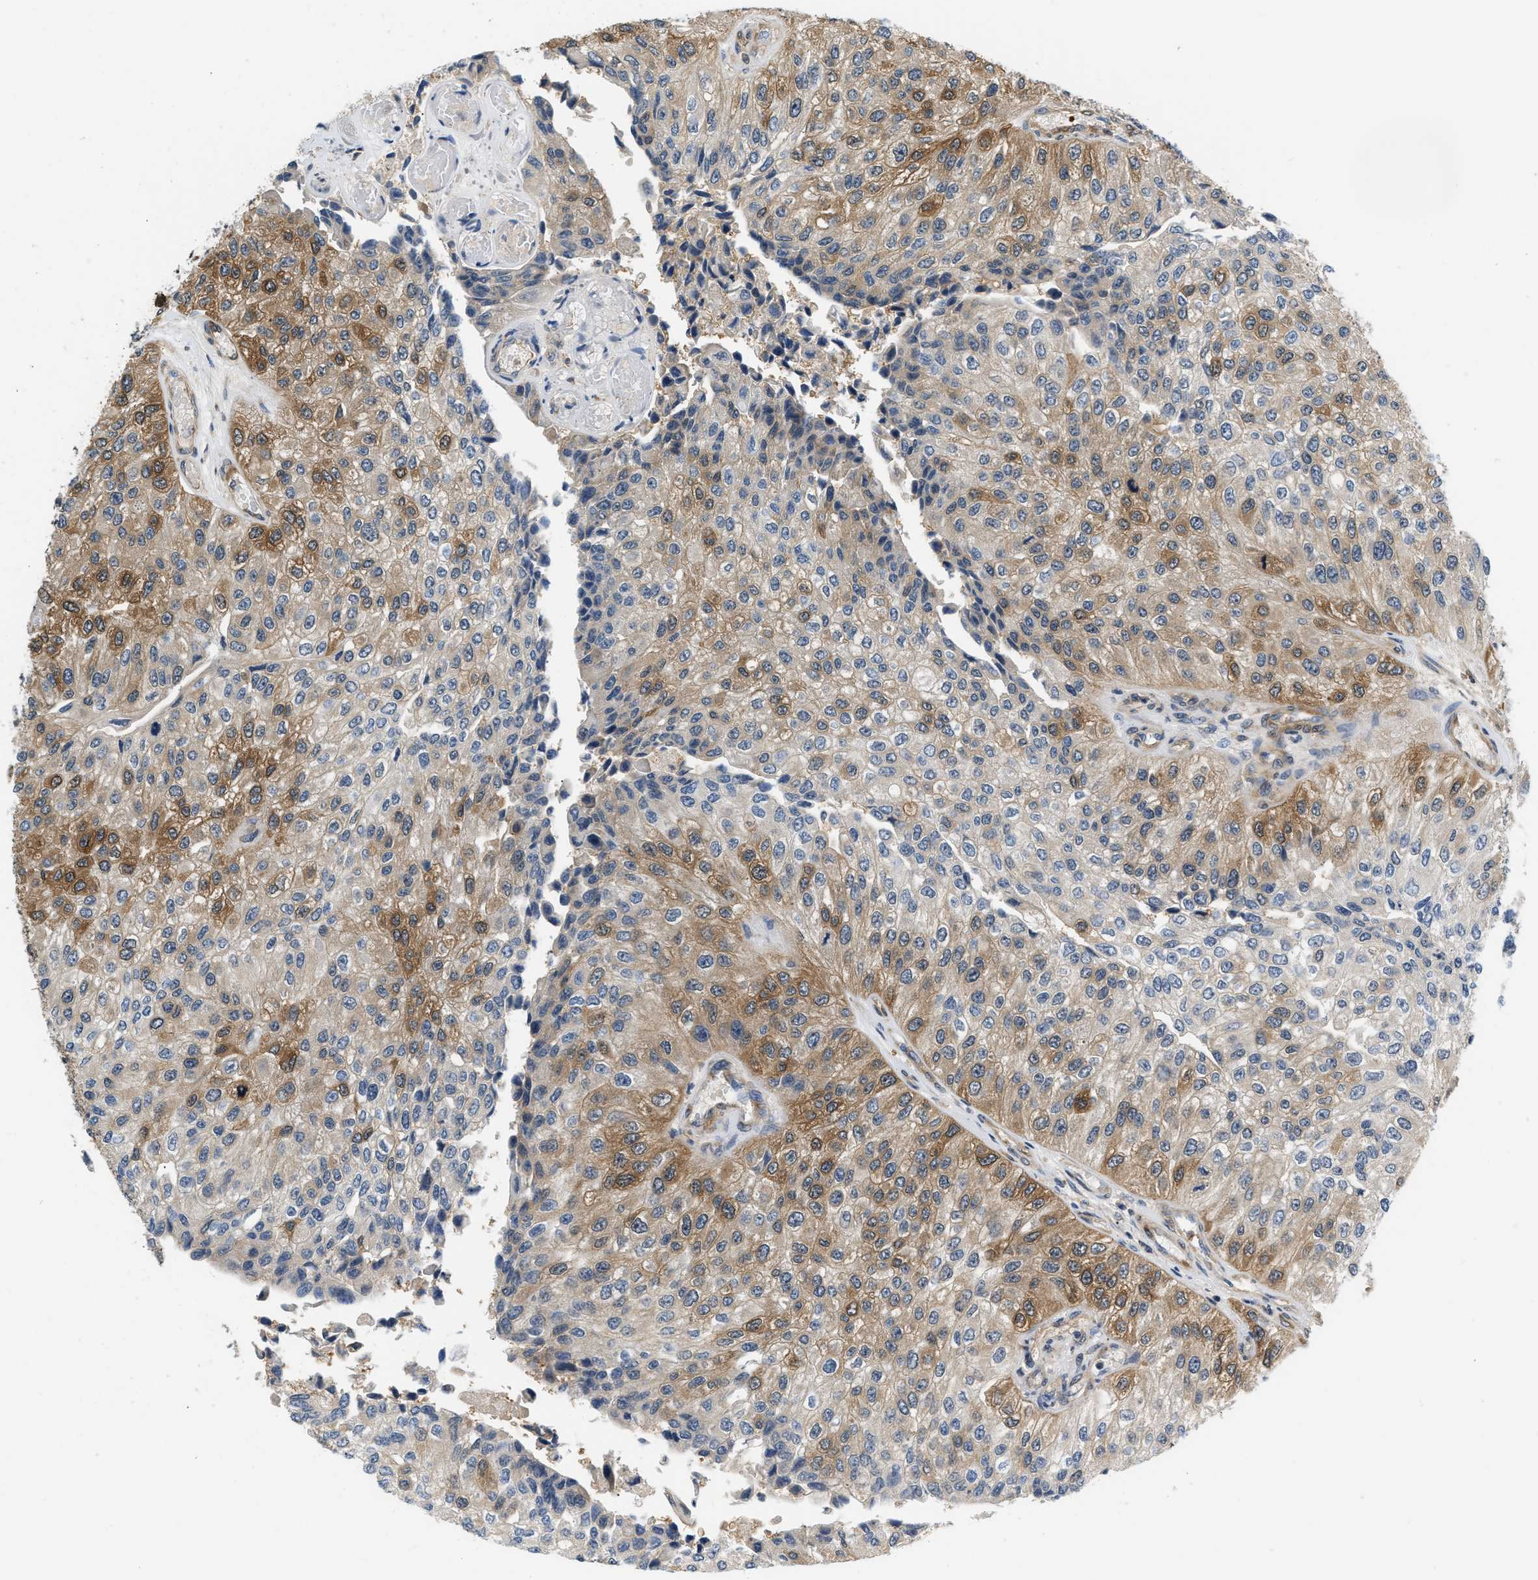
{"staining": {"intensity": "moderate", "quantity": "25%-75%", "location": "cytoplasmic/membranous"}, "tissue": "urothelial cancer", "cell_type": "Tumor cells", "image_type": "cancer", "snomed": [{"axis": "morphology", "description": "Urothelial carcinoma, High grade"}, {"axis": "topography", "description": "Kidney"}, {"axis": "topography", "description": "Urinary bladder"}], "caption": "Human high-grade urothelial carcinoma stained with a protein marker shows moderate staining in tumor cells.", "gene": "EIF4EBP2", "patient": {"sex": "male", "age": 77}}